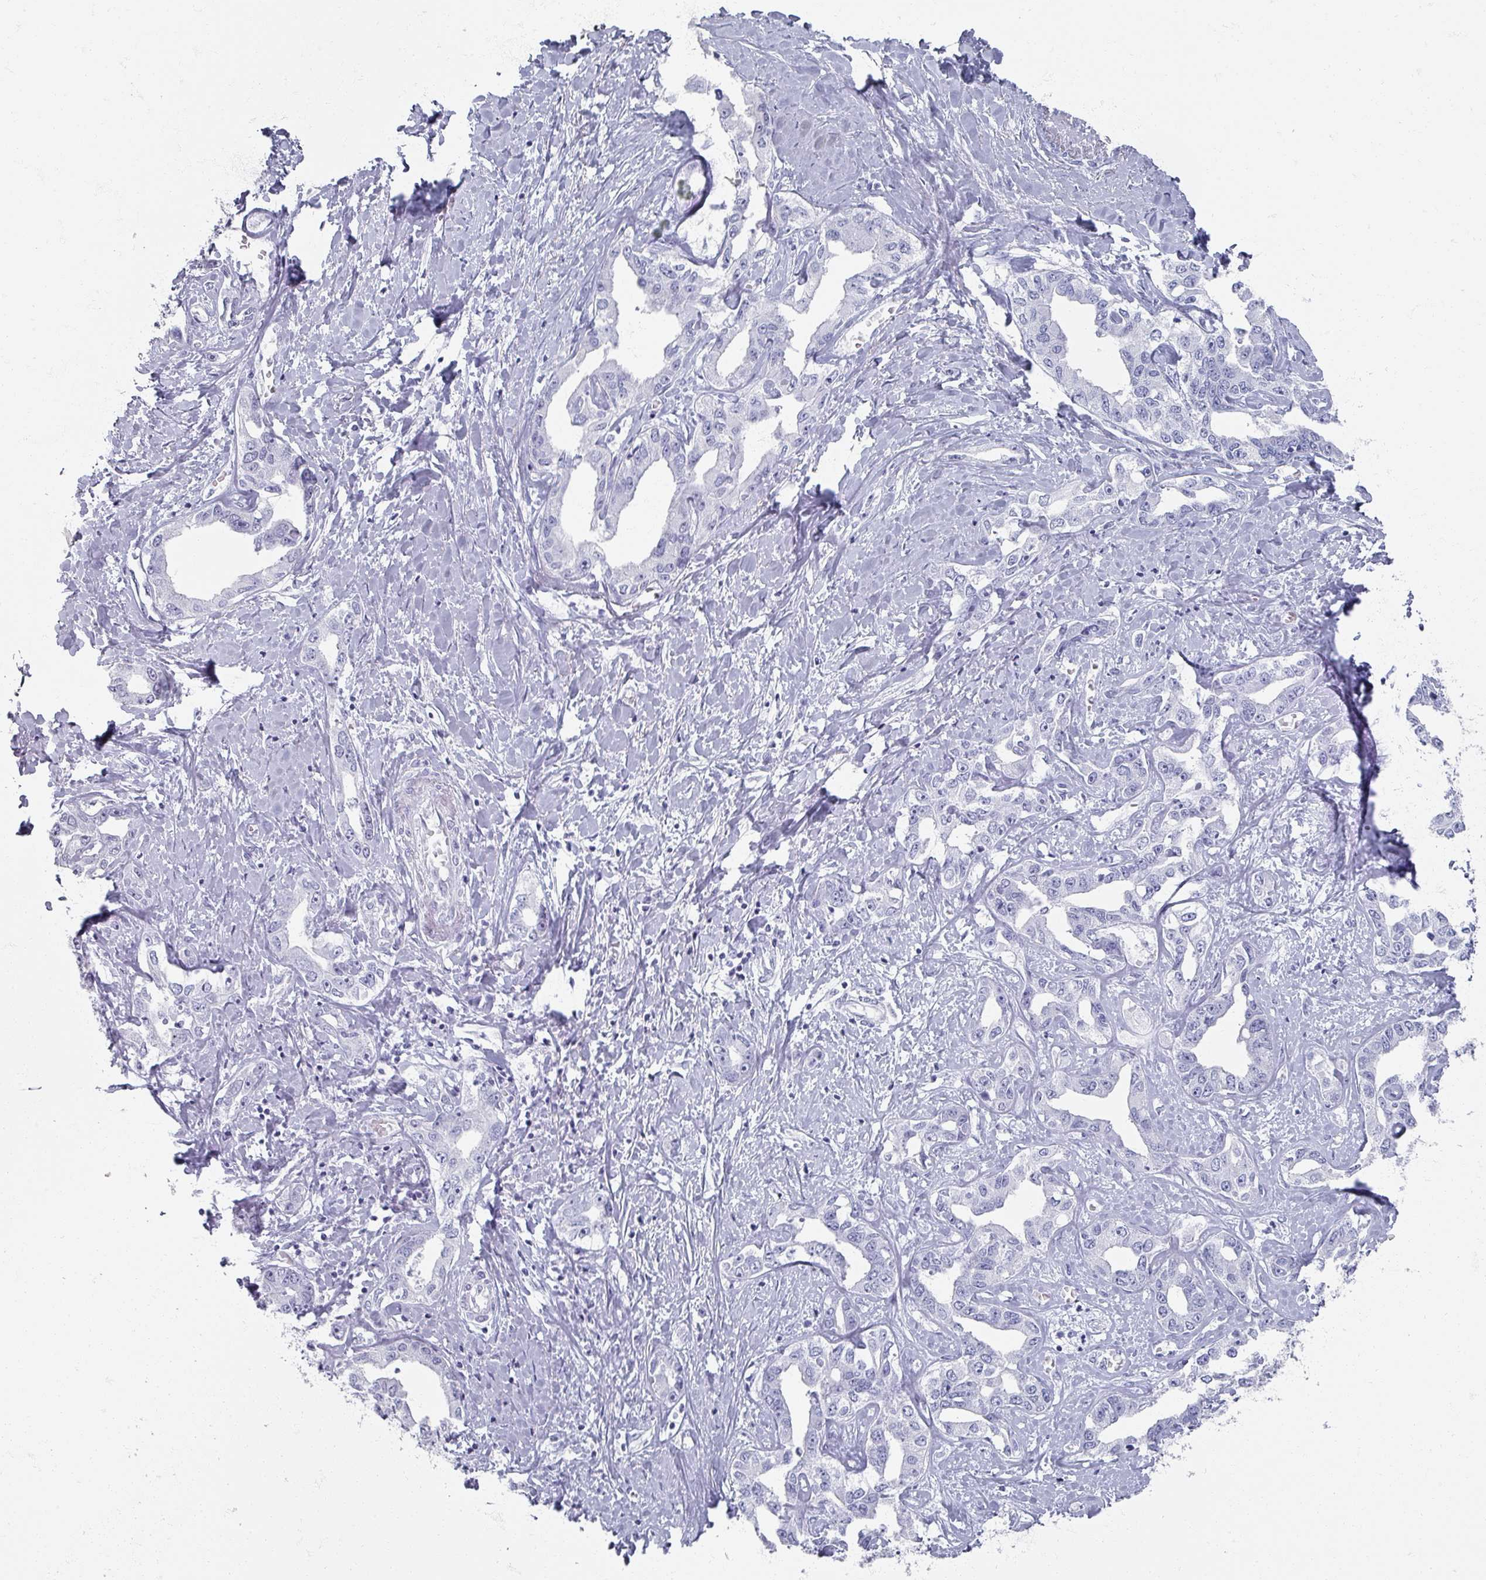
{"staining": {"intensity": "negative", "quantity": "none", "location": "none"}, "tissue": "liver cancer", "cell_type": "Tumor cells", "image_type": "cancer", "snomed": [{"axis": "morphology", "description": "Cholangiocarcinoma"}, {"axis": "topography", "description": "Liver"}], "caption": "The histopathology image displays no staining of tumor cells in liver cancer (cholangiocarcinoma). (DAB (3,3'-diaminobenzidine) immunohistochemistry visualized using brightfield microscopy, high magnification).", "gene": "OMG", "patient": {"sex": "male", "age": 59}}